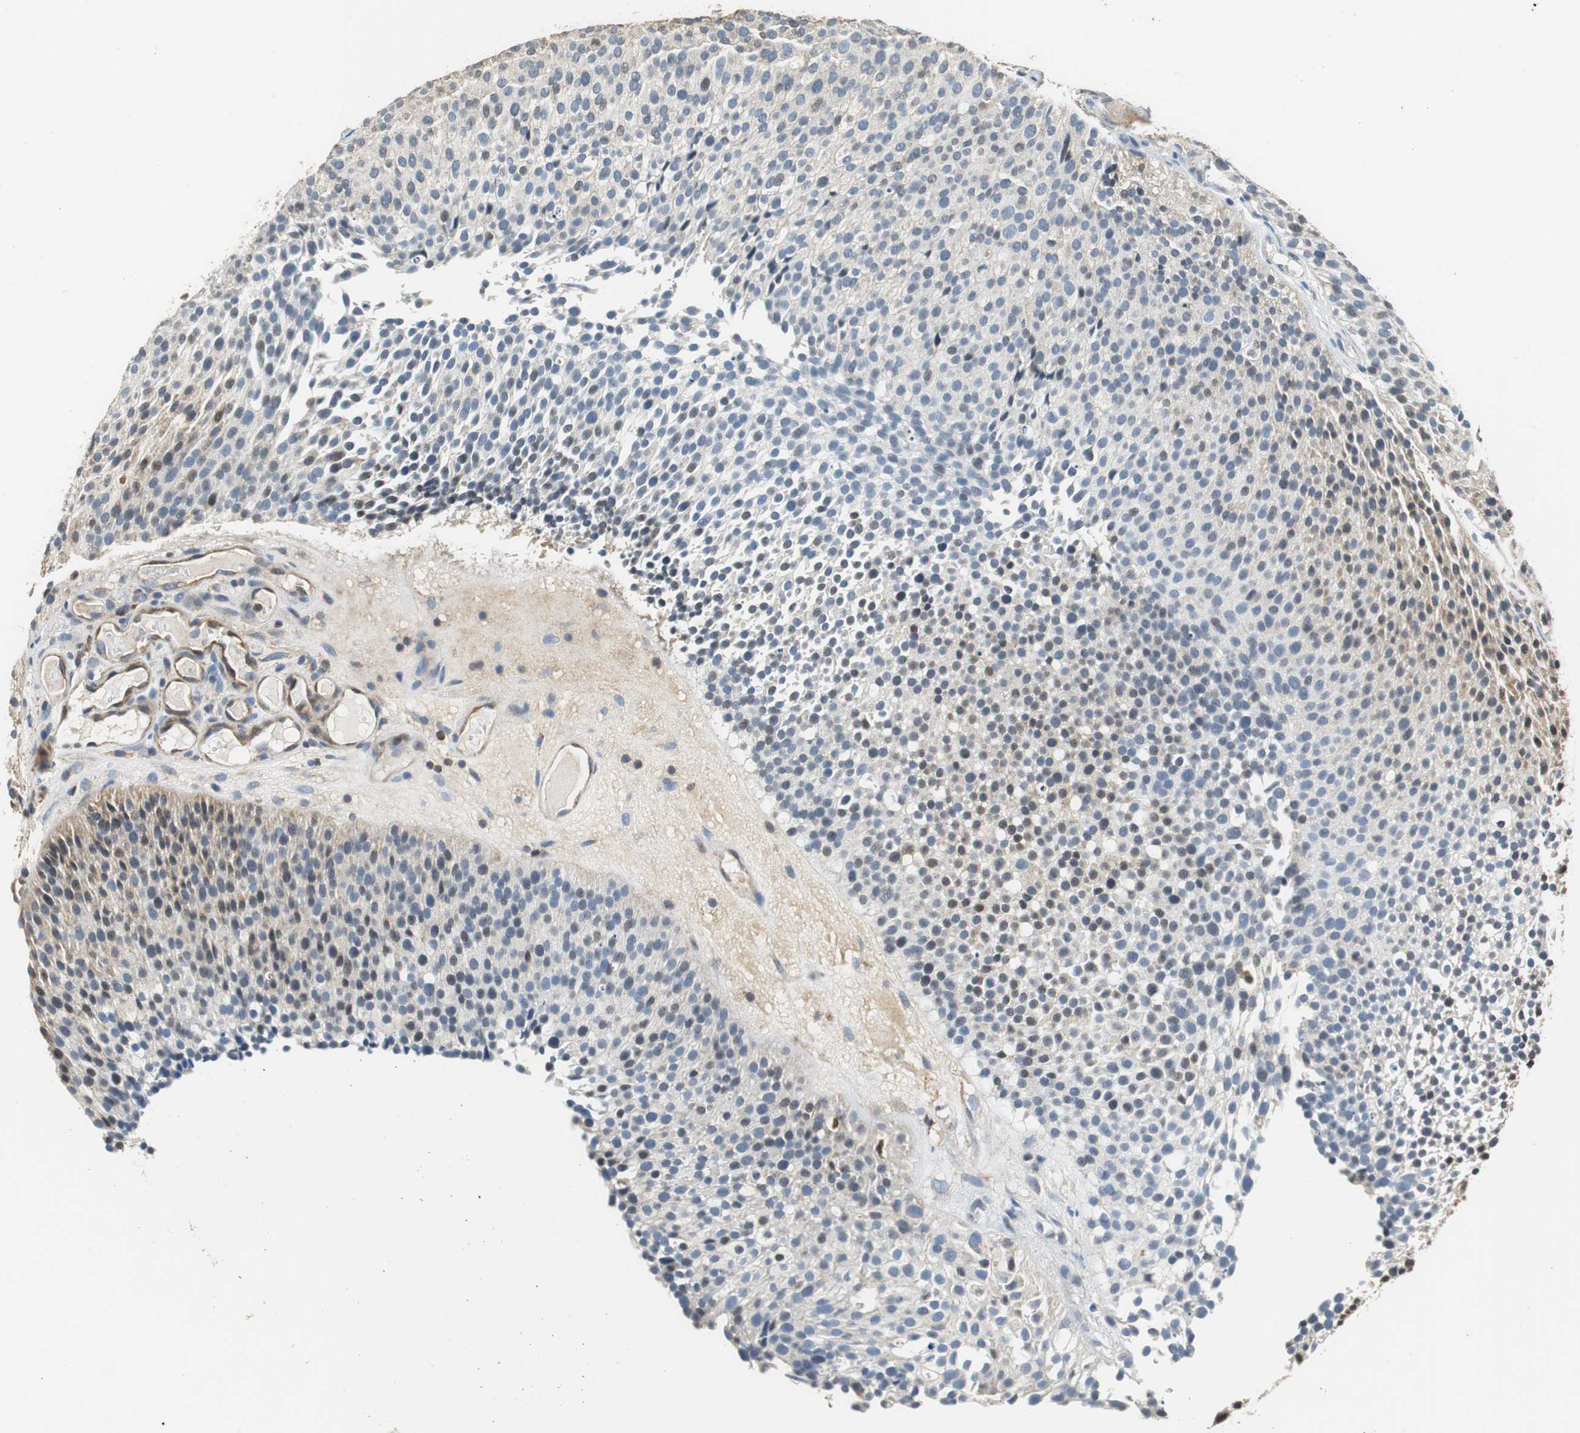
{"staining": {"intensity": "weak", "quantity": "25%-75%", "location": "cytoplasmic/membranous"}, "tissue": "urothelial cancer", "cell_type": "Tumor cells", "image_type": "cancer", "snomed": [{"axis": "morphology", "description": "Urothelial carcinoma, Low grade"}, {"axis": "topography", "description": "Urinary bladder"}], "caption": "Protein analysis of low-grade urothelial carcinoma tissue displays weak cytoplasmic/membranous expression in approximately 25%-75% of tumor cells. The staining was performed using DAB (3,3'-diaminobenzidine), with brown indicating positive protein expression. Nuclei are stained blue with hematoxylin.", "gene": "GSDMD", "patient": {"sex": "male", "age": 85}}